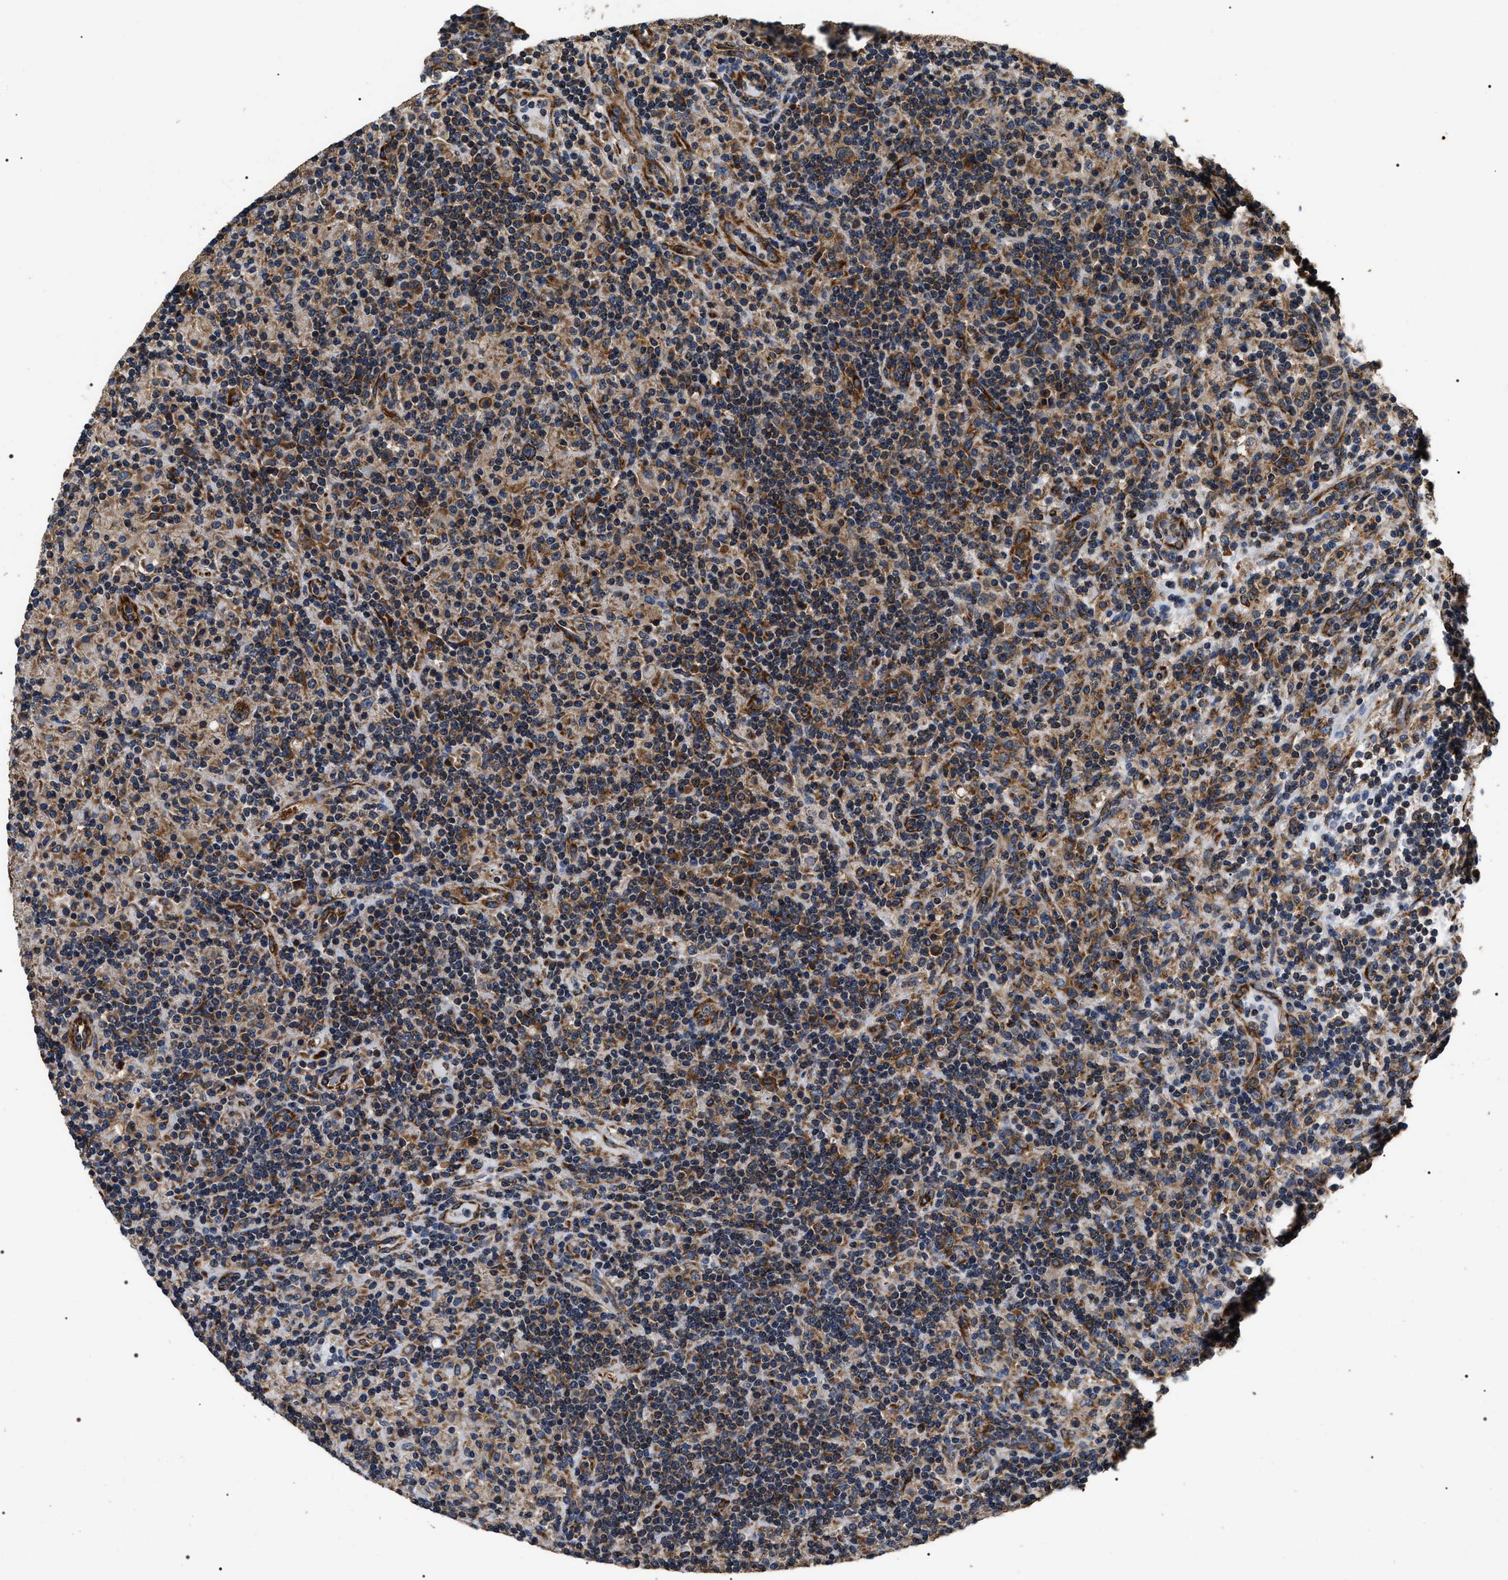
{"staining": {"intensity": "moderate", "quantity": ">75%", "location": "cytoplasmic/membranous"}, "tissue": "lymphoma", "cell_type": "Tumor cells", "image_type": "cancer", "snomed": [{"axis": "morphology", "description": "Hodgkin's disease, NOS"}, {"axis": "topography", "description": "Lymph node"}], "caption": "Protein expression analysis of Hodgkin's disease reveals moderate cytoplasmic/membranous positivity in about >75% of tumor cells.", "gene": "KTN1", "patient": {"sex": "male", "age": 70}}